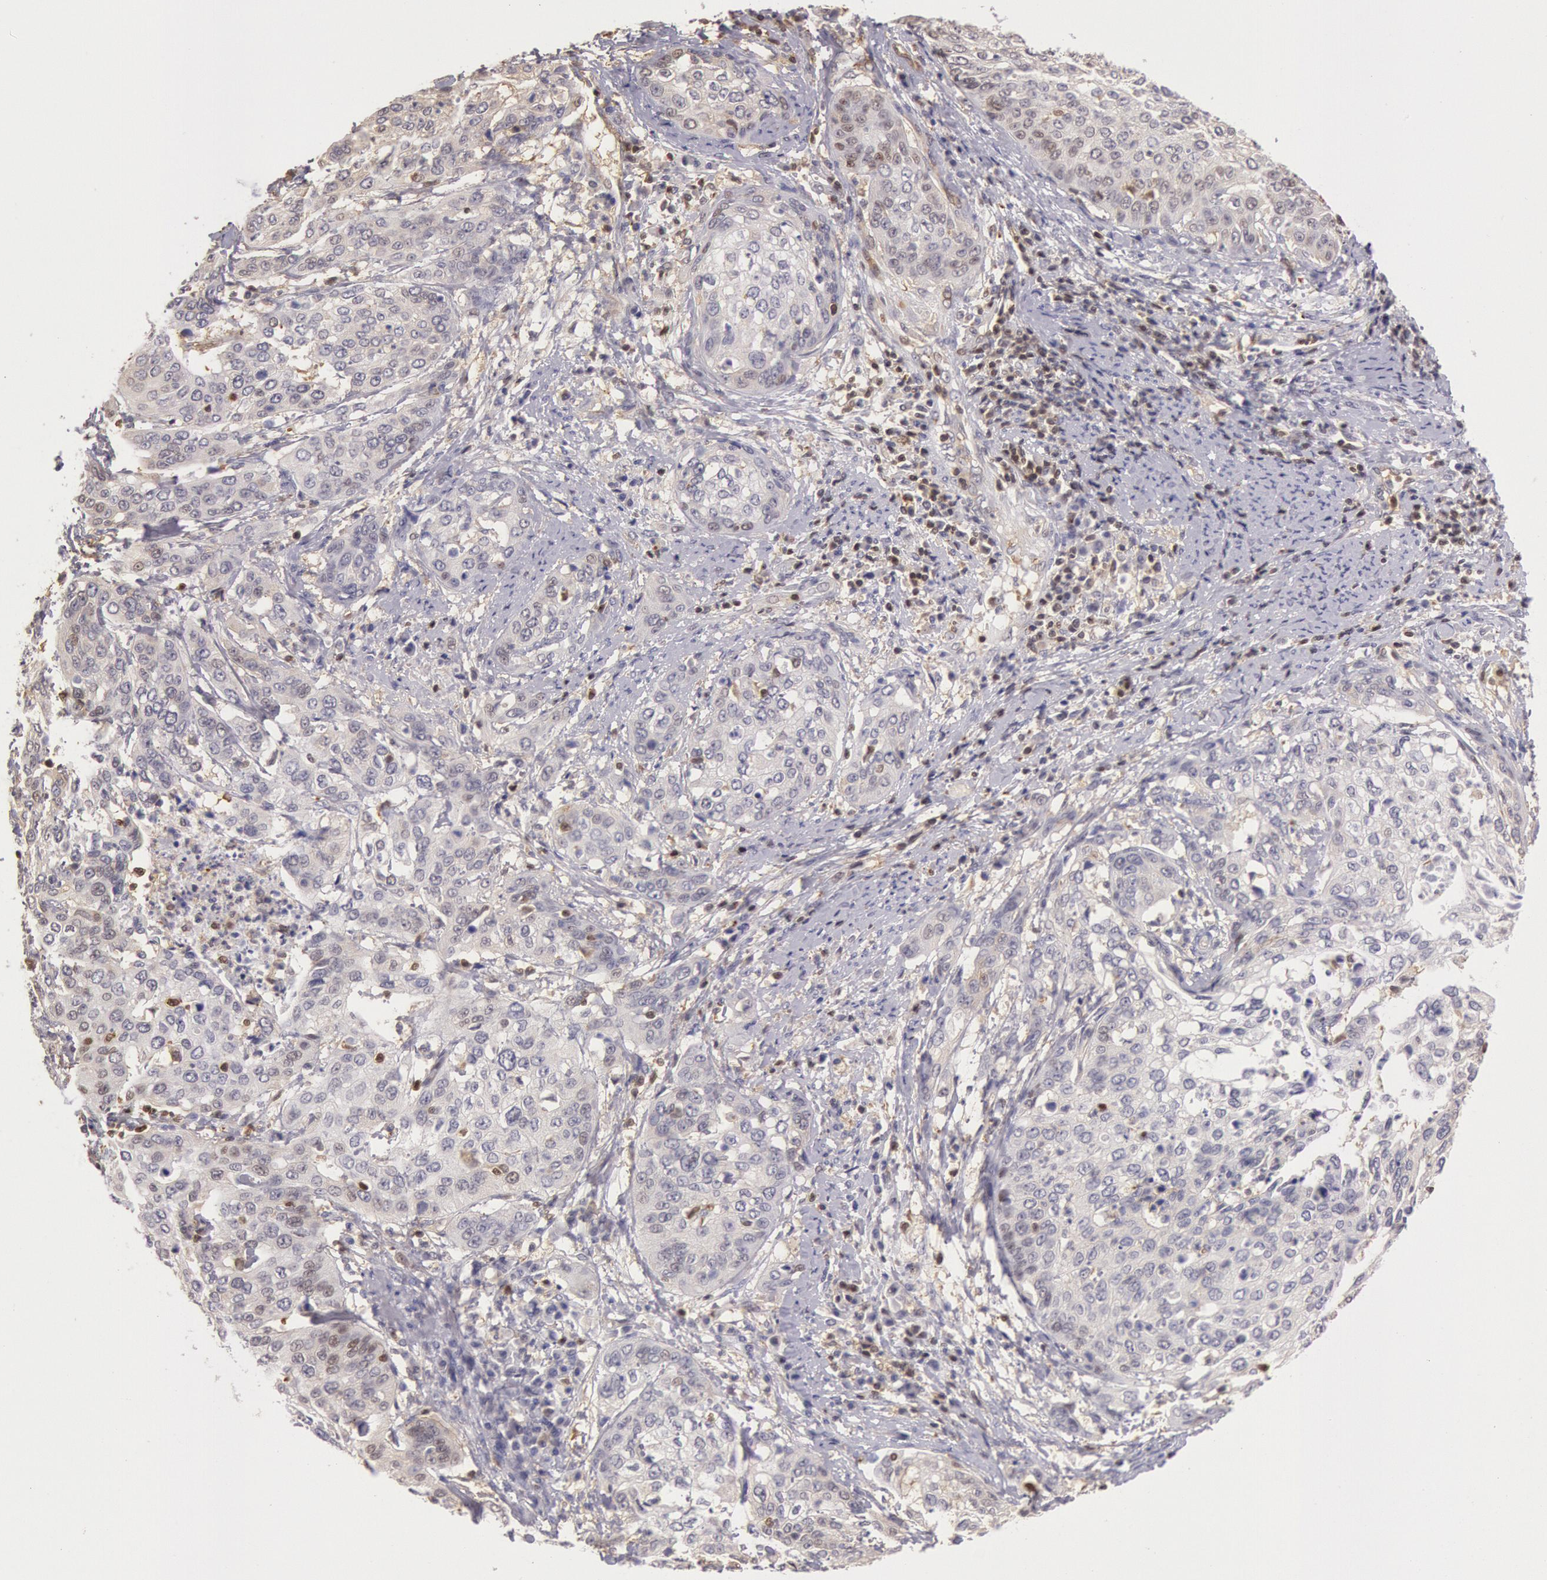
{"staining": {"intensity": "weak", "quantity": "<25%", "location": "nuclear"}, "tissue": "cervical cancer", "cell_type": "Tumor cells", "image_type": "cancer", "snomed": [{"axis": "morphology", "description": "Squamous cell carcinoma, NOS"}, {"axis": "topography", "description": "Cervix"}], "caption": "A histopathology image of cervical cancer stained for a protein shows no brown staining in tumor cells.", "gene": "HIF1A", "patient": {"sex": "female", "age": 41}}